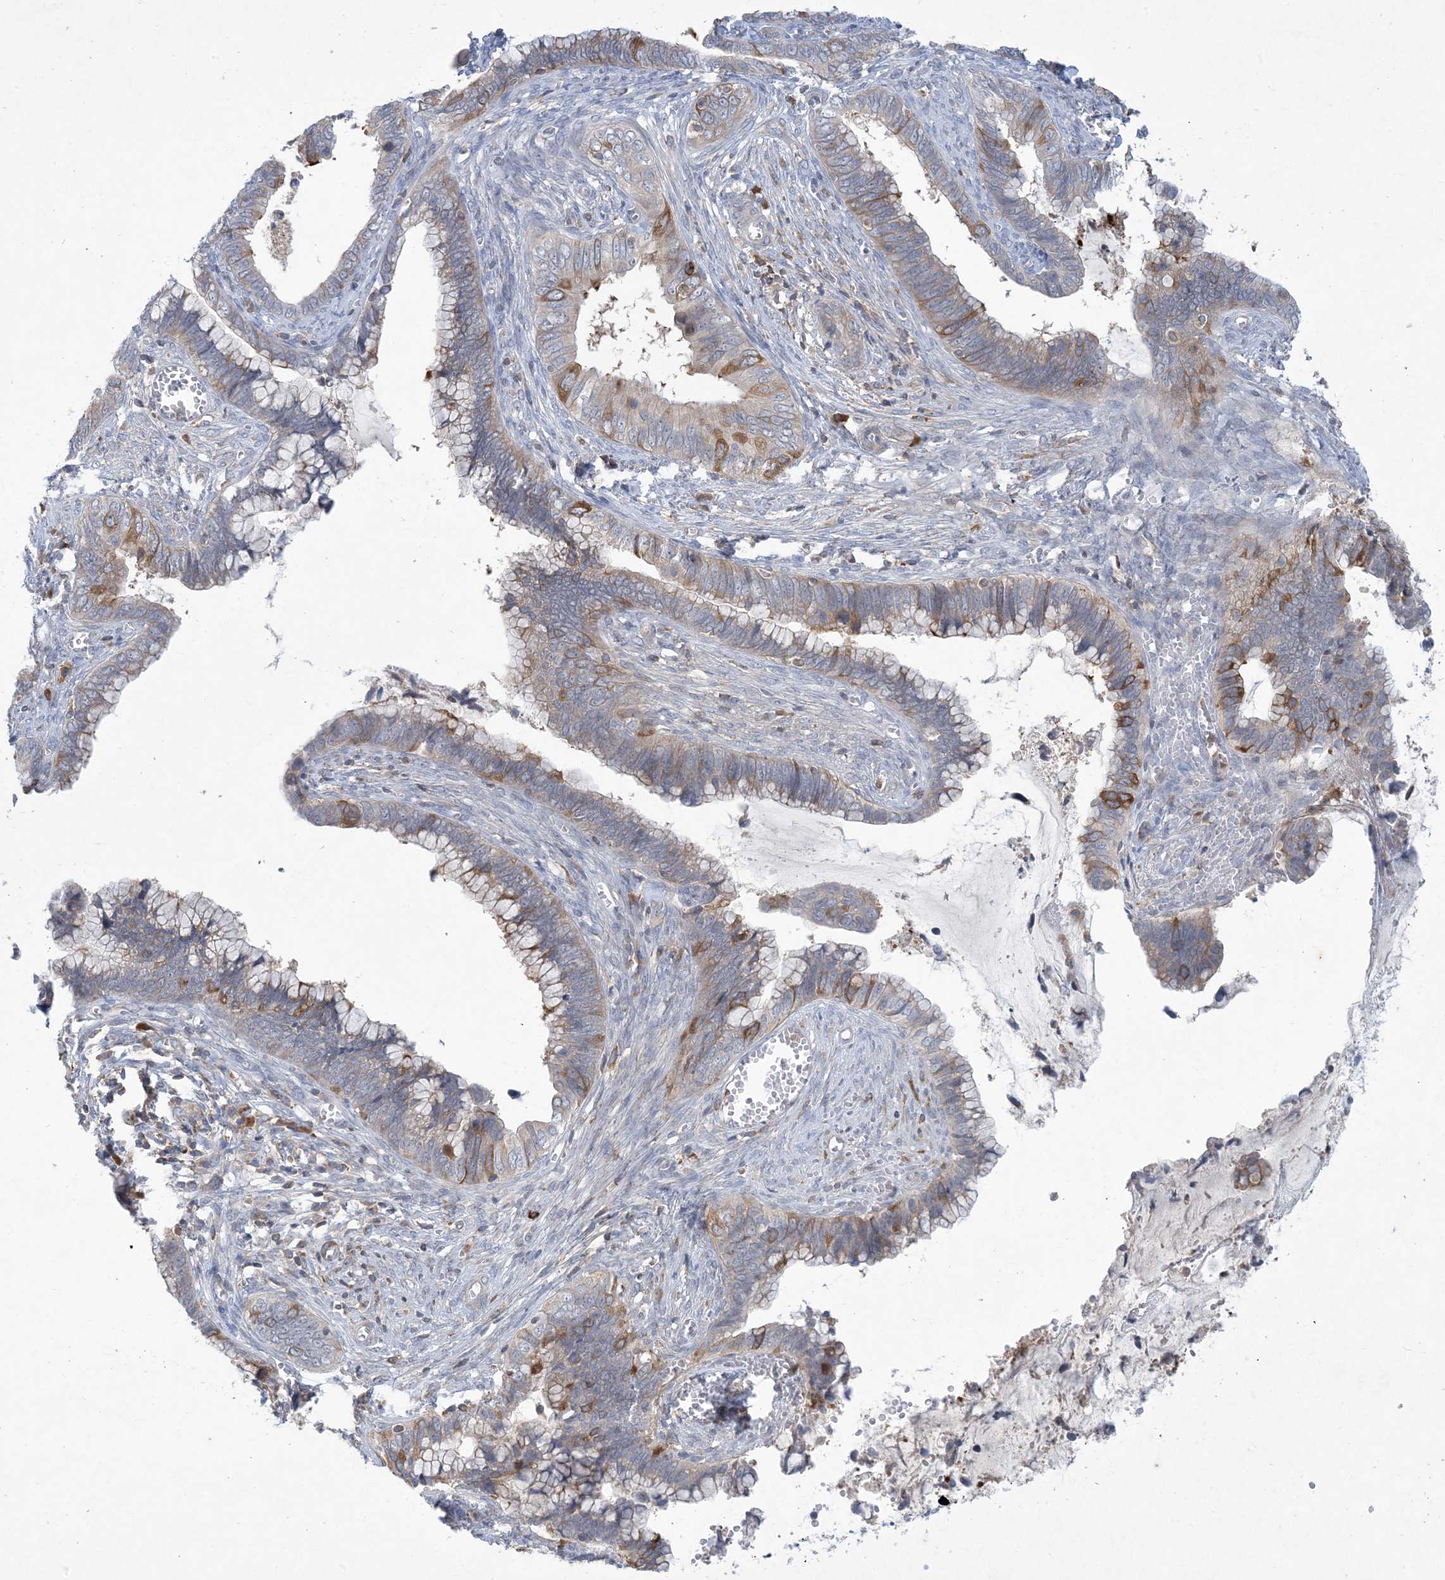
{"staining": {"intensity": "moderate", "quantity": "<25%", "location": "cytoplasmic/membranous"}, "tissue": "cervical cancer", "cell_type": "Tumor cells", "image_type": "cancer", "snomed": [{"axis": "morphology", "description": "Adenocarcinoma, NOS"}, {"axis": "topography", "description": "Cervix"}], "caption": "Immunohistochemical staining of cervical cancer demonstrates low levels of moderate cytoplasmic/membranous protein positivity in approximately <25% of tumor cells.", "gene": "AOC1", "patient": {"sex": "female", "age": 44}}